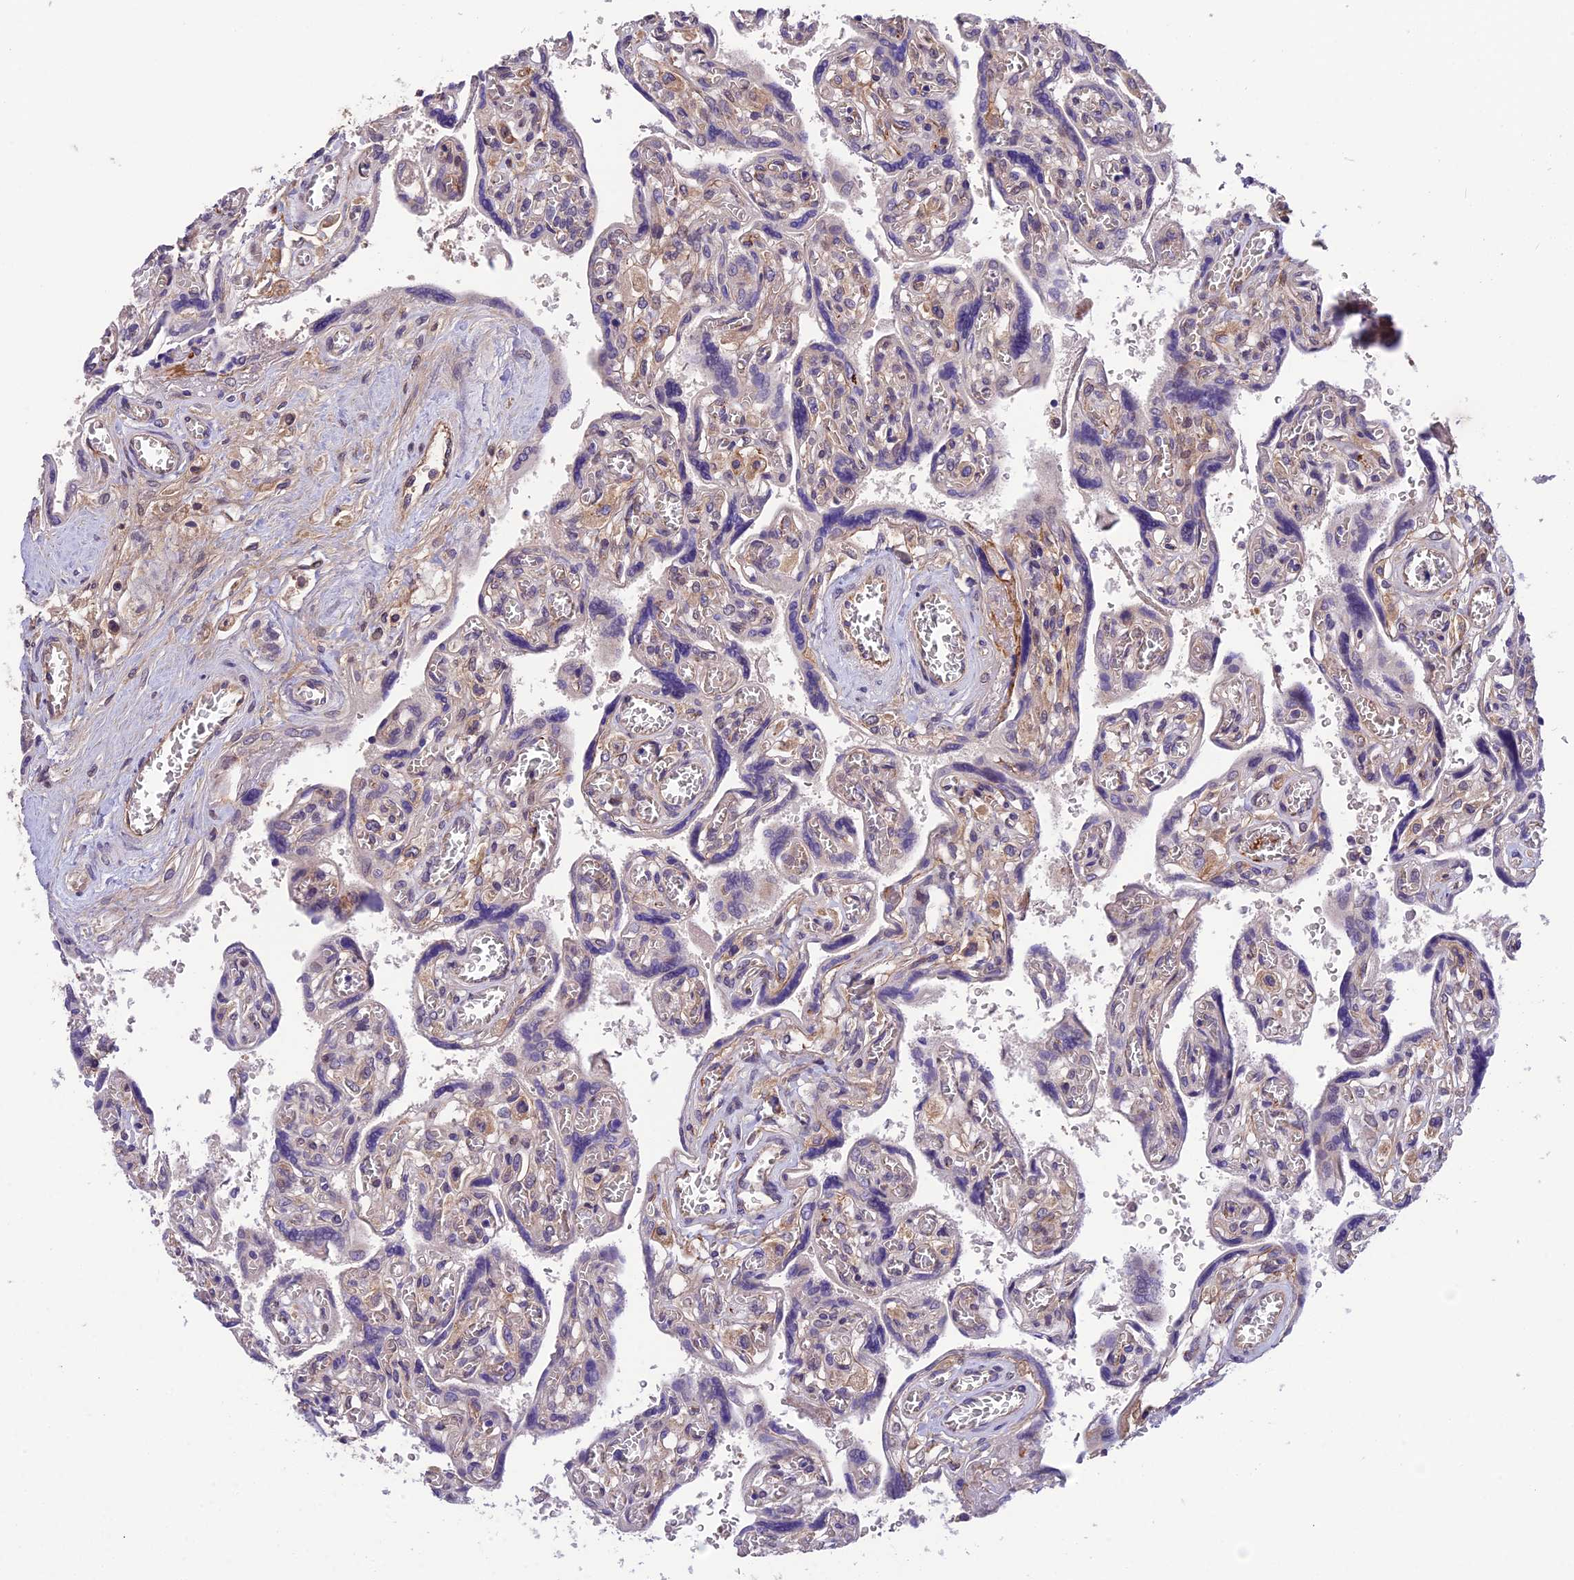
{"staining": {"intensity": "moderate", "quantity": "<25%", "location": "nuclear"}, "tissue": "placenta", "cell_type": "Trophoblastic cells", "image_type": "normal", "snomed": [{"axis": "morphology", "description": "Normal tissue, NOS"}, {"axis": "topography", "description": "Placenta"}], "caption": "Moderate nuclear positivity for a protein is present in approximately <25% of trophoblastic cells of normal placenta using immunohistochemistry (IHC).", "gene": "MFSD2A", "patient": {"sex": "female", "age": 39}}